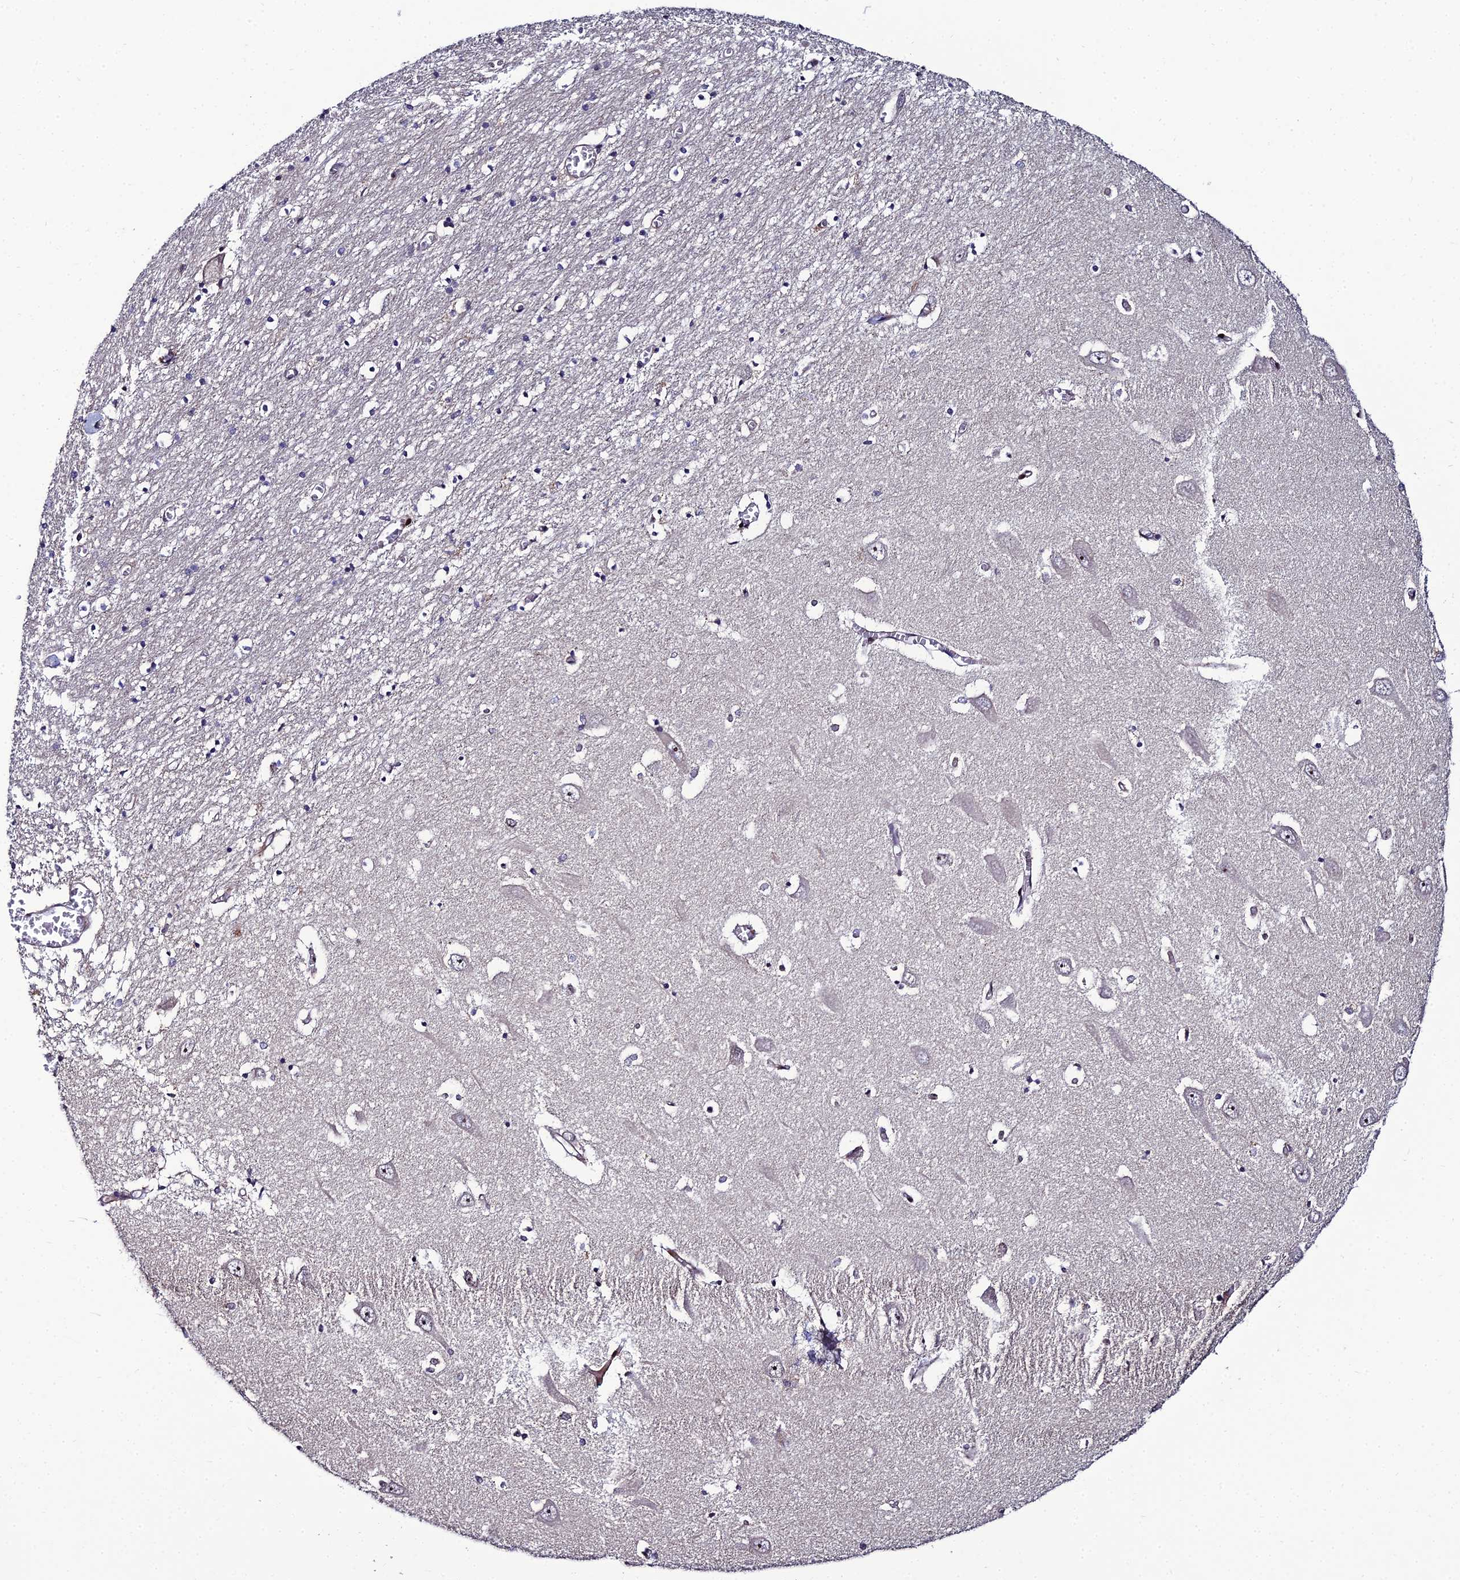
{"staining": {"intensity": "negative", "quantity": "none", "location": "none"}, "tissue": "hippocampus", "cell_type": "Glial cells", "image_type": "normal", "snomed": [{"axis": "morphology", "description": "Normal tissue, NOS"}, {"axis": "topography", "description": "Hippocampus"}], "caption": "IHC of normal hippocampus displays no expression in glial cells. (Stains: DAB immunohistochemistry (IHC) with hematoxylin counter stain, Microscopy: brightfield microscopy at high magnification).", "gene": "ZNF668", "patient": {"sex": "male", "age": 70}}